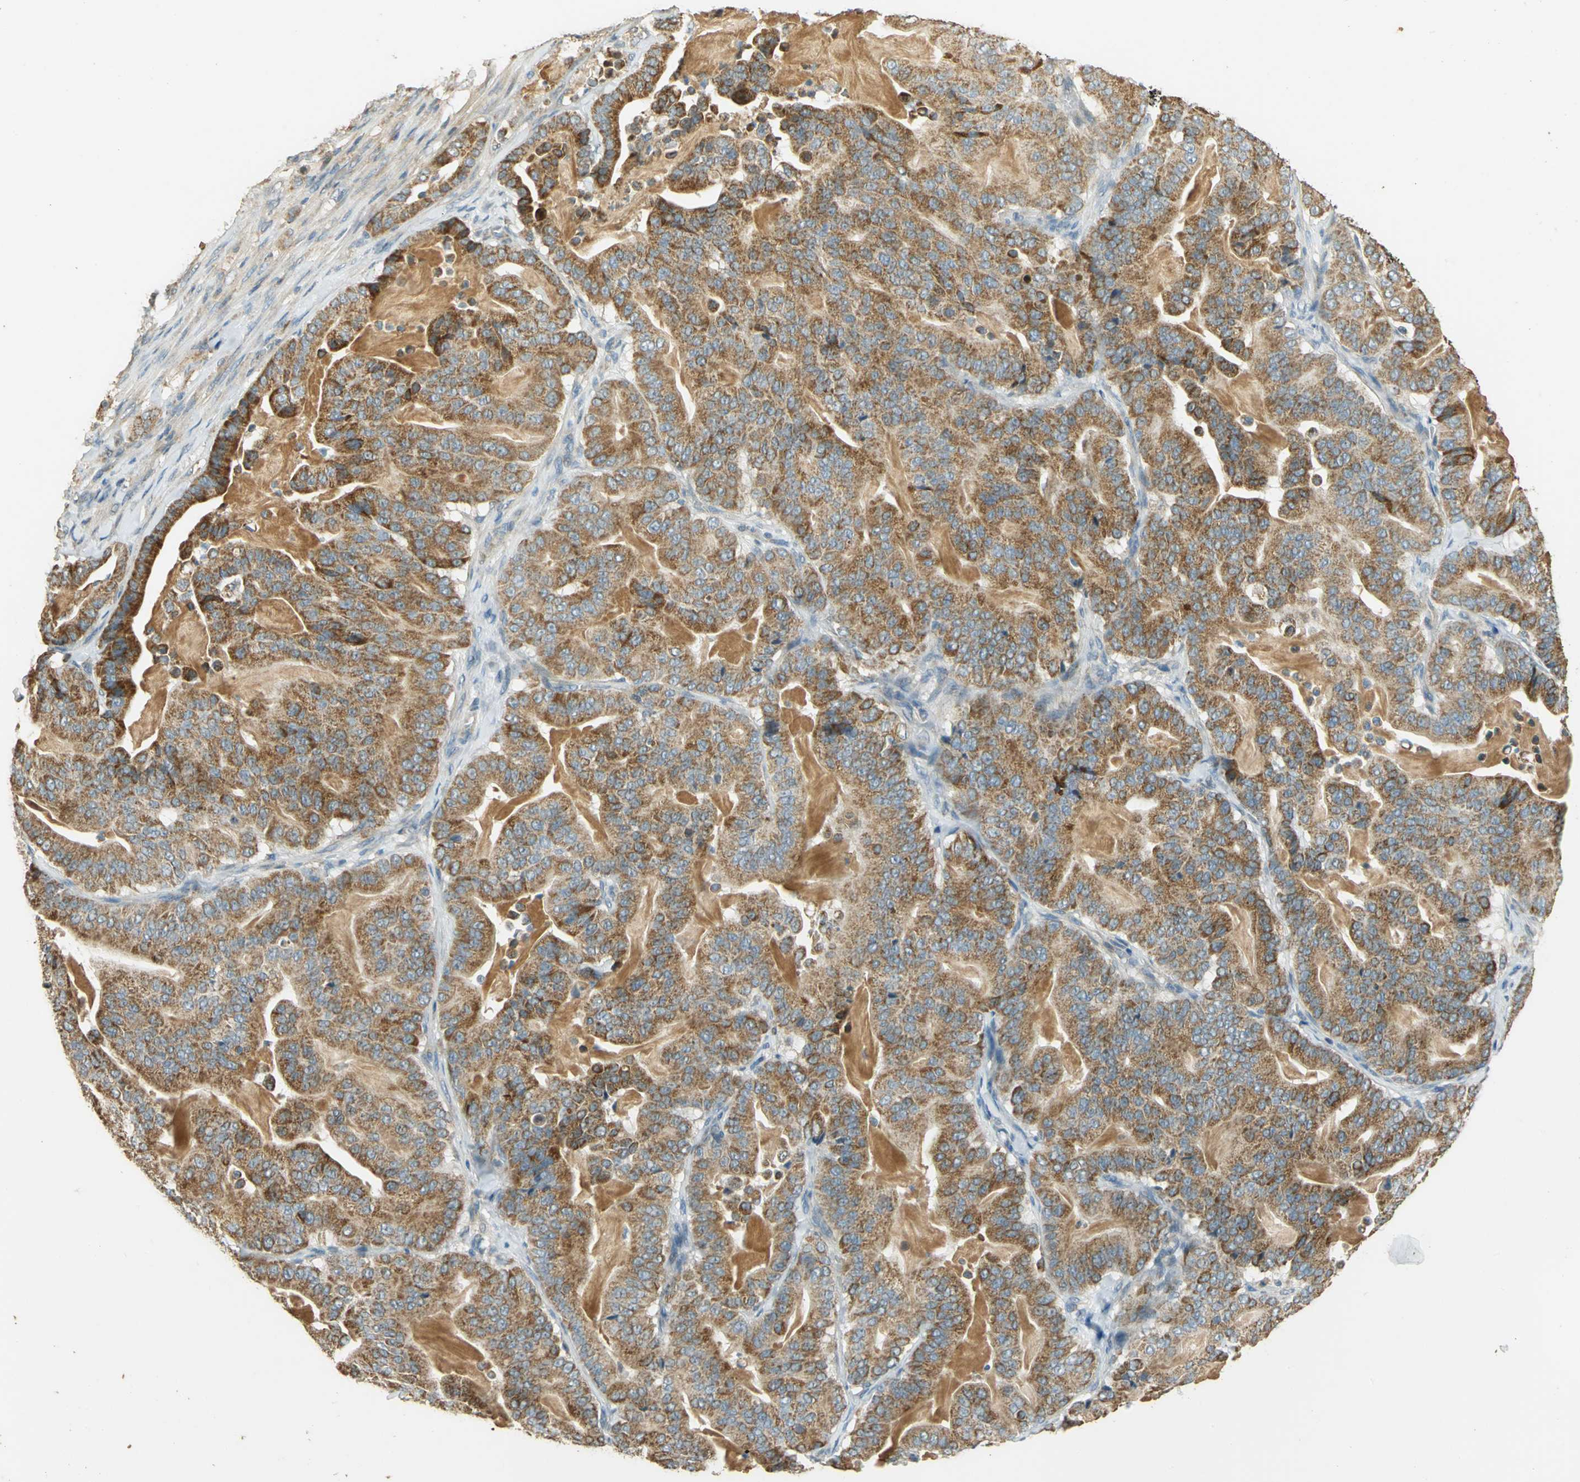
{"staining": {"intensity": "moderate", "quantity": ">75%", "location": "cytoplasmic/membranous"}, "tissue": "pancreatic cancer", "cell_type": "Tumor cells", "image_type": "cancer", "snomed": [{"axis": "morphology", "description": "Adenocarcinoma, NOS"}, {"axis": "topography", "description": "Pancreas"}], "caption": "Brown immunohistochemical staining in pancreatic cancer (adenocarcinoma) exhibits moderate cytoplasmic/membranous positivity in approximately >75% of tumor cells.", "gene": "HDHD5", "patient": {"sex": "male", "age": 63}}